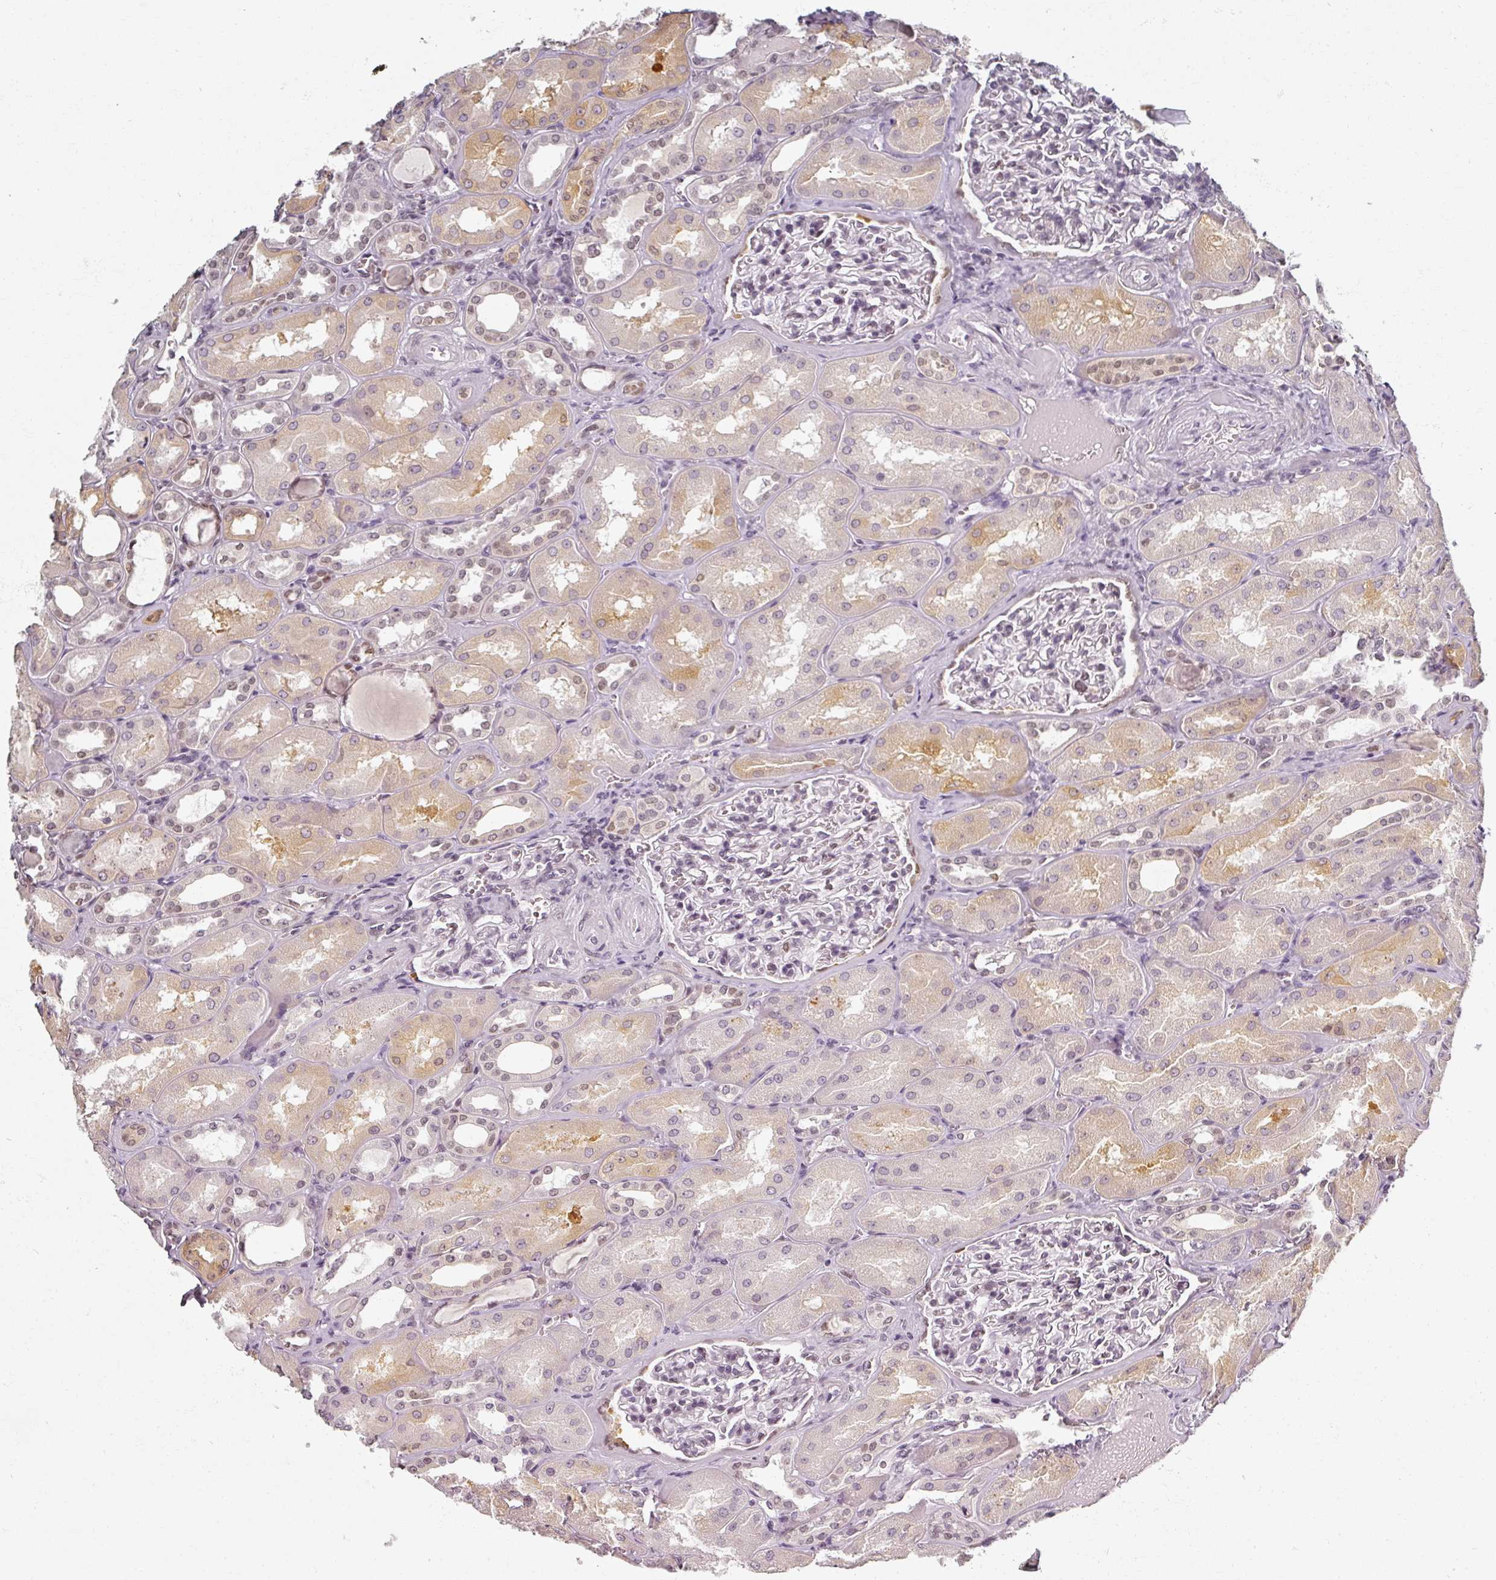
{"staining": {"intensity": "moderate", "quantity": "<25%", "location": "nuclear"}, "tissue": "kidney", "cell_type": "Cells in glomeruli", "image_type": "normal", "snomed": [{"axis": "morphology", "description": "Normal tissue, NOS"}, {"axis": "topography", "description": "Kidney"}], "caption": "DAB (3,3'-diaminobenzidine) immunohistochemical staining of unremarkable human kidney reveals moderate nuclear protein positivity in approximately <25% of cells in glomeruli.", "gene": "RIPOR3", "patient": {"sex": "male", "age": 61}}